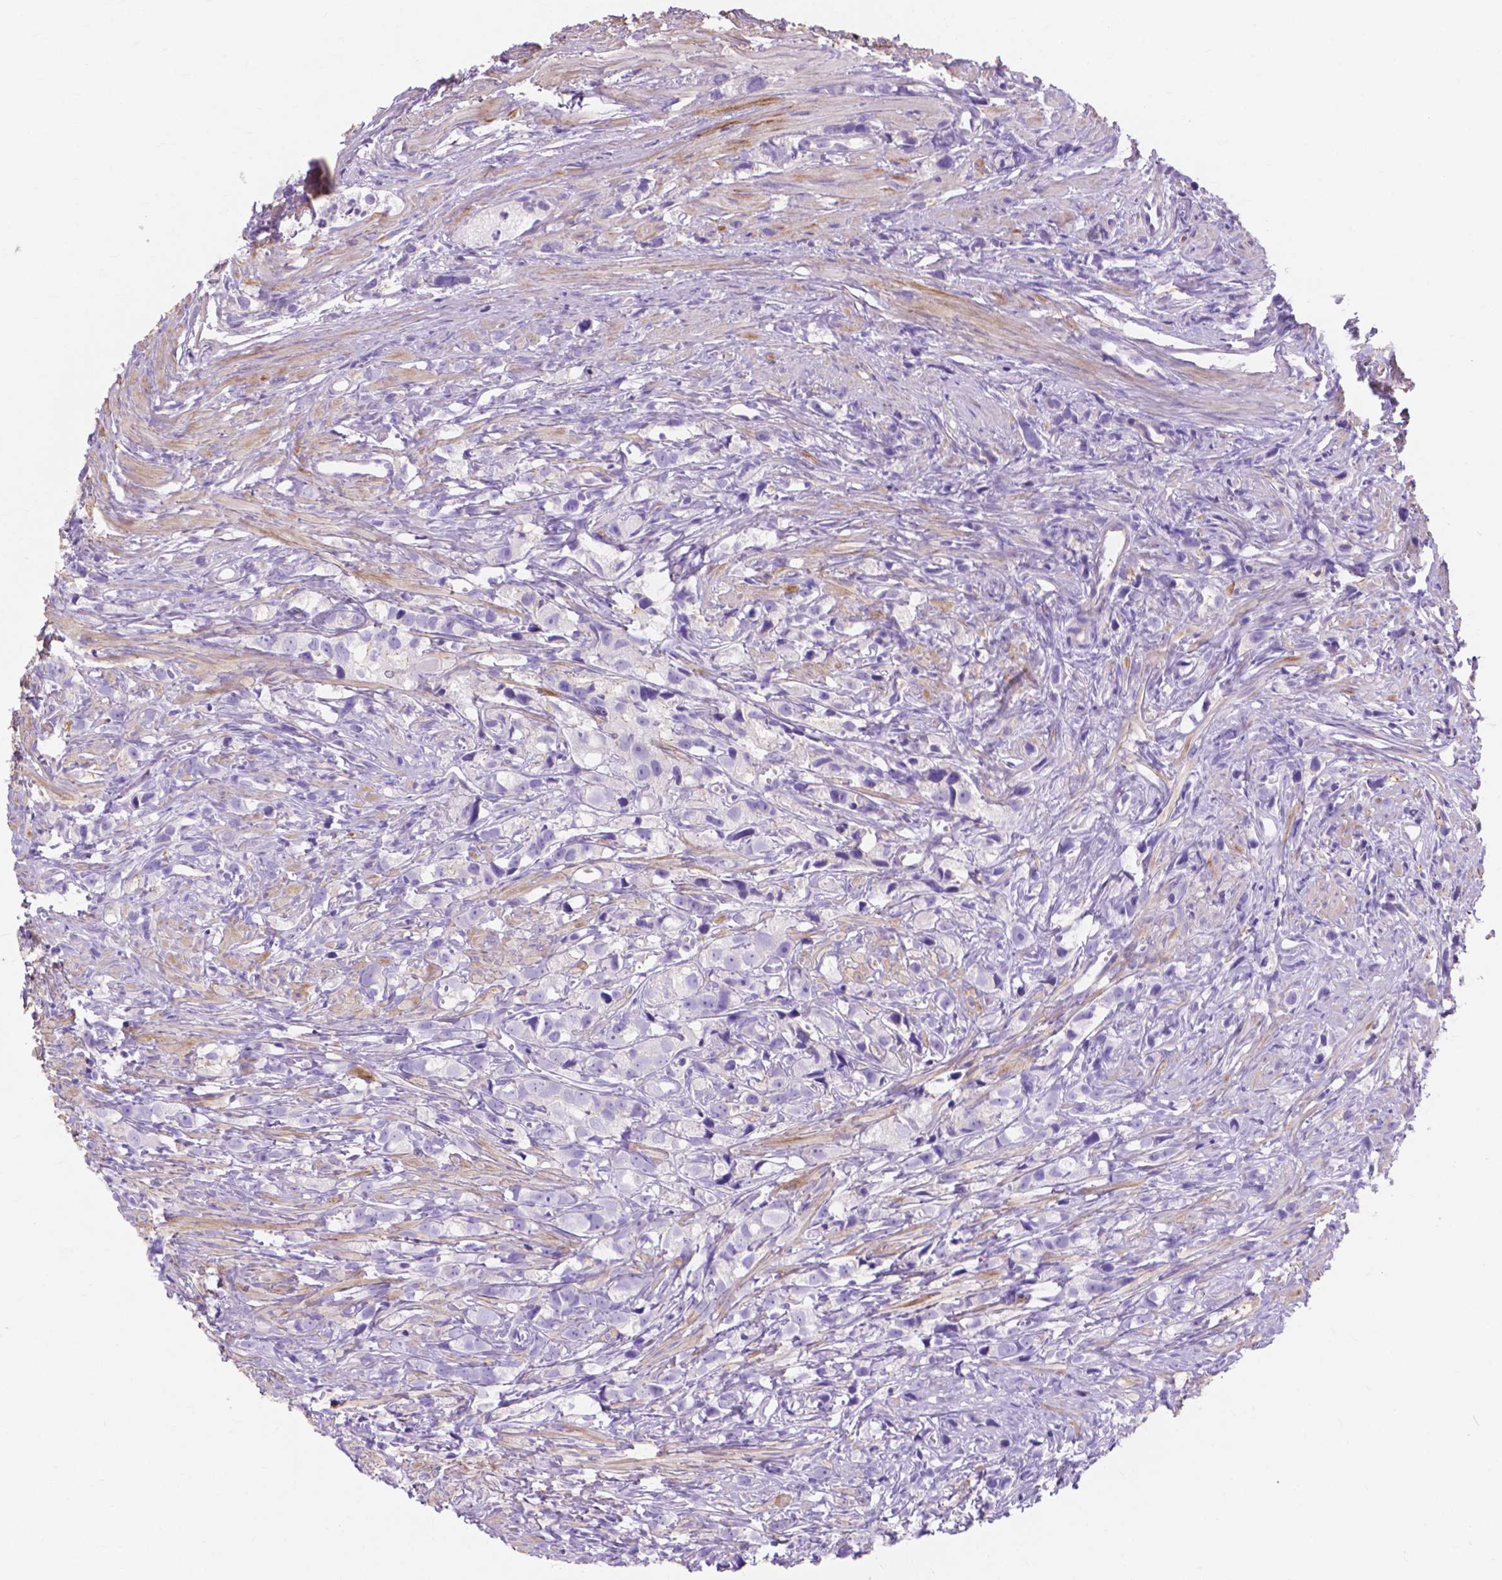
{"staining": {"intensity": "negative", "quantity": "none", "location": "none"}, "tissue": "prostate cancer", "cell_type": "Tumor cells", "image_type": "cancer", "snomed": [{"axis": "morphology", "description": "Adenocarcinoma, High grade"}, {"axis": "topography", "description": "Prostate"}], "caption": "Tumor cells show no significant staining in high-grade adenocarcinoma (prostate).", "gene": "MBLAC1", "patient": {"sex": "male", "age": 75}}